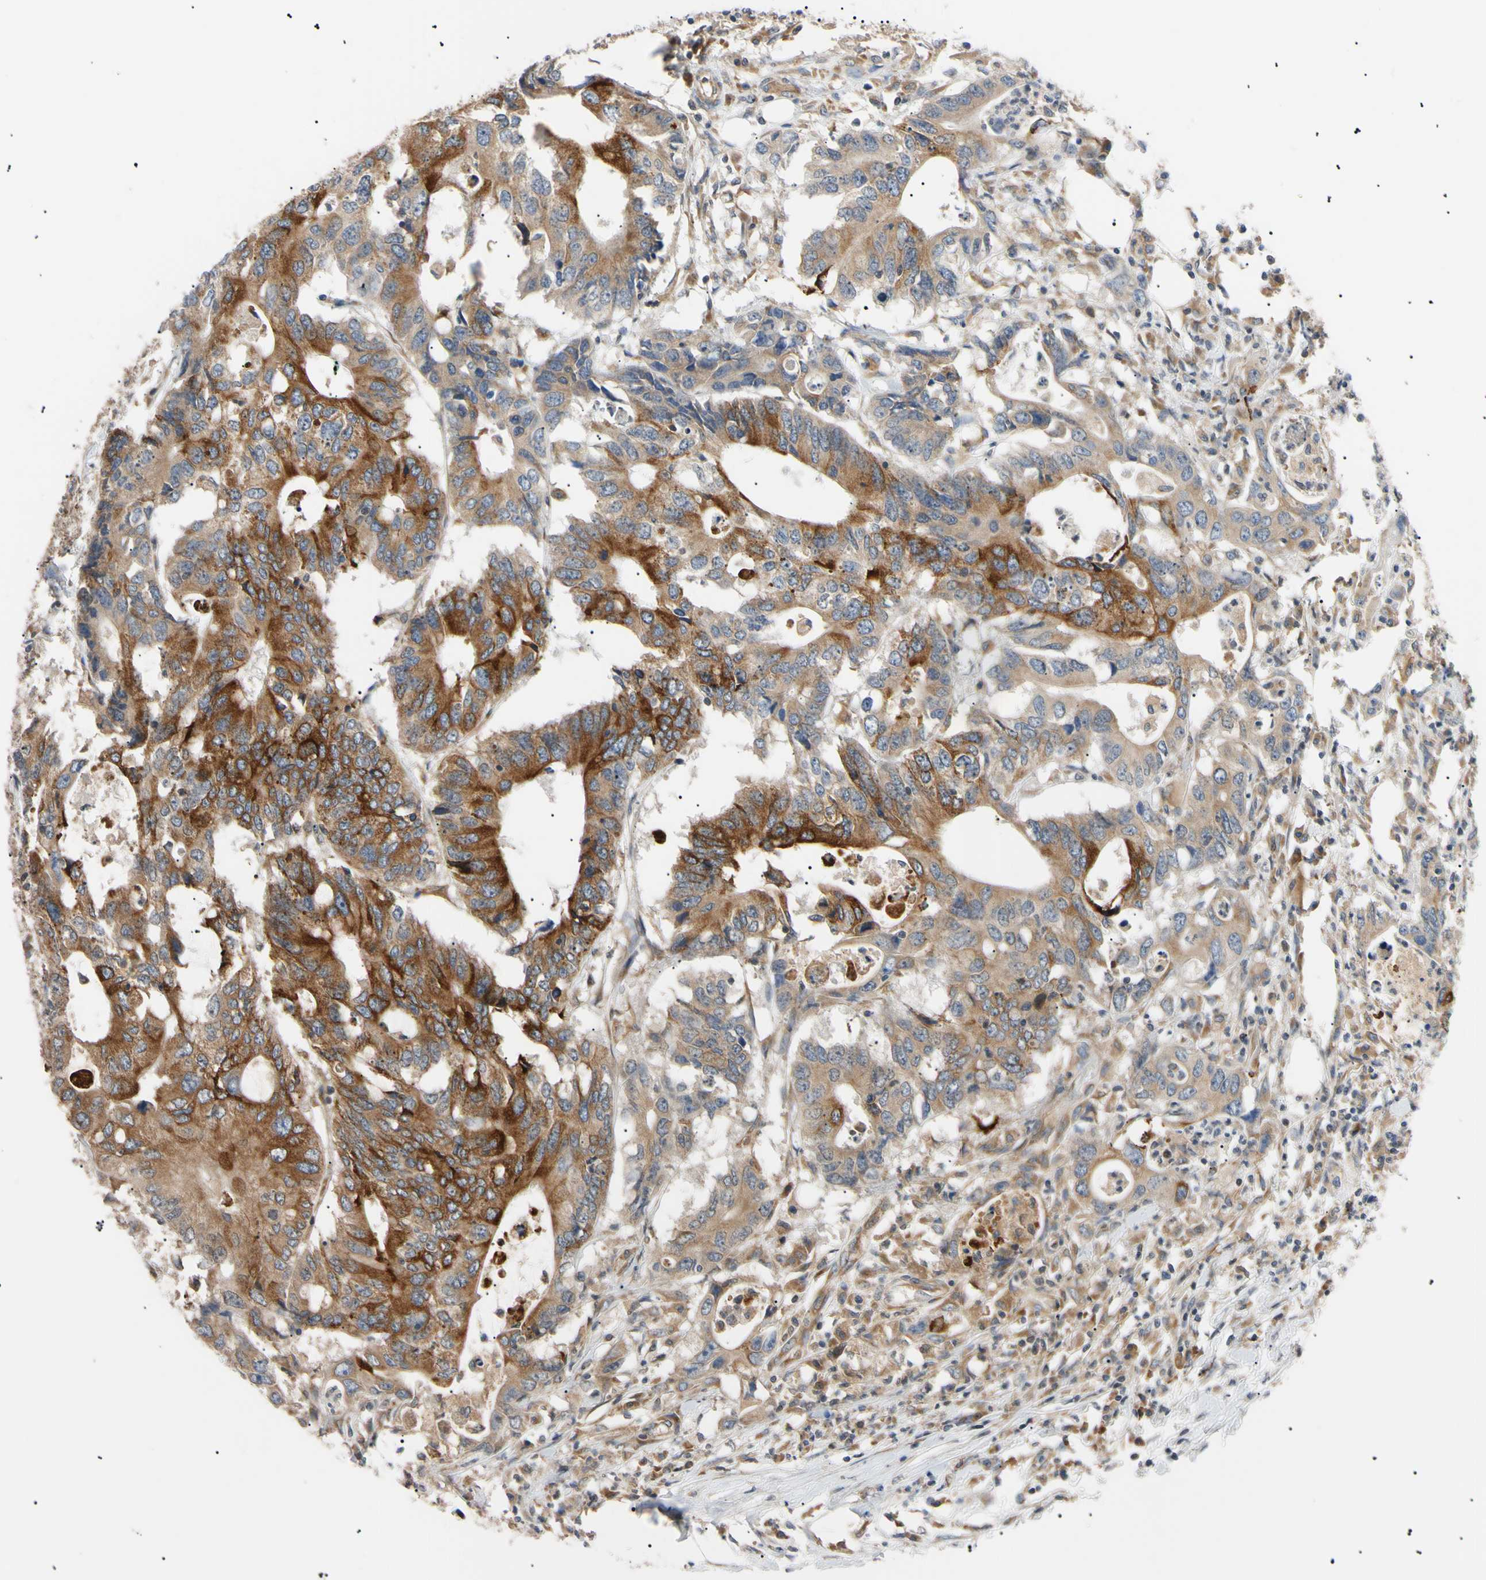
{"staining": {"intensity": "moderate", "quantity": ">75%", "location": "cytoplasmic/membranous"}, "tissue": "colorectal cancer", "cell_type": "Tumor cells", "image_type": "cancer", "snomed": [{"axis": "morphology", "description": "Adenocarcinoma, NOS"}, {"axis": "topography", "description": "Colon"}], "caption": "High-magnification brightfield microscopy of colorectal adenocarcinoma stained with DAB (brown) and counterstained with hematoxylin (blue). tumor cells exhibit moderate cytoplasmic/membranous expression is appreciated in about>75% of cells.", "gene": "VAPA", "patient": {"sex": "male", "age": 71}}